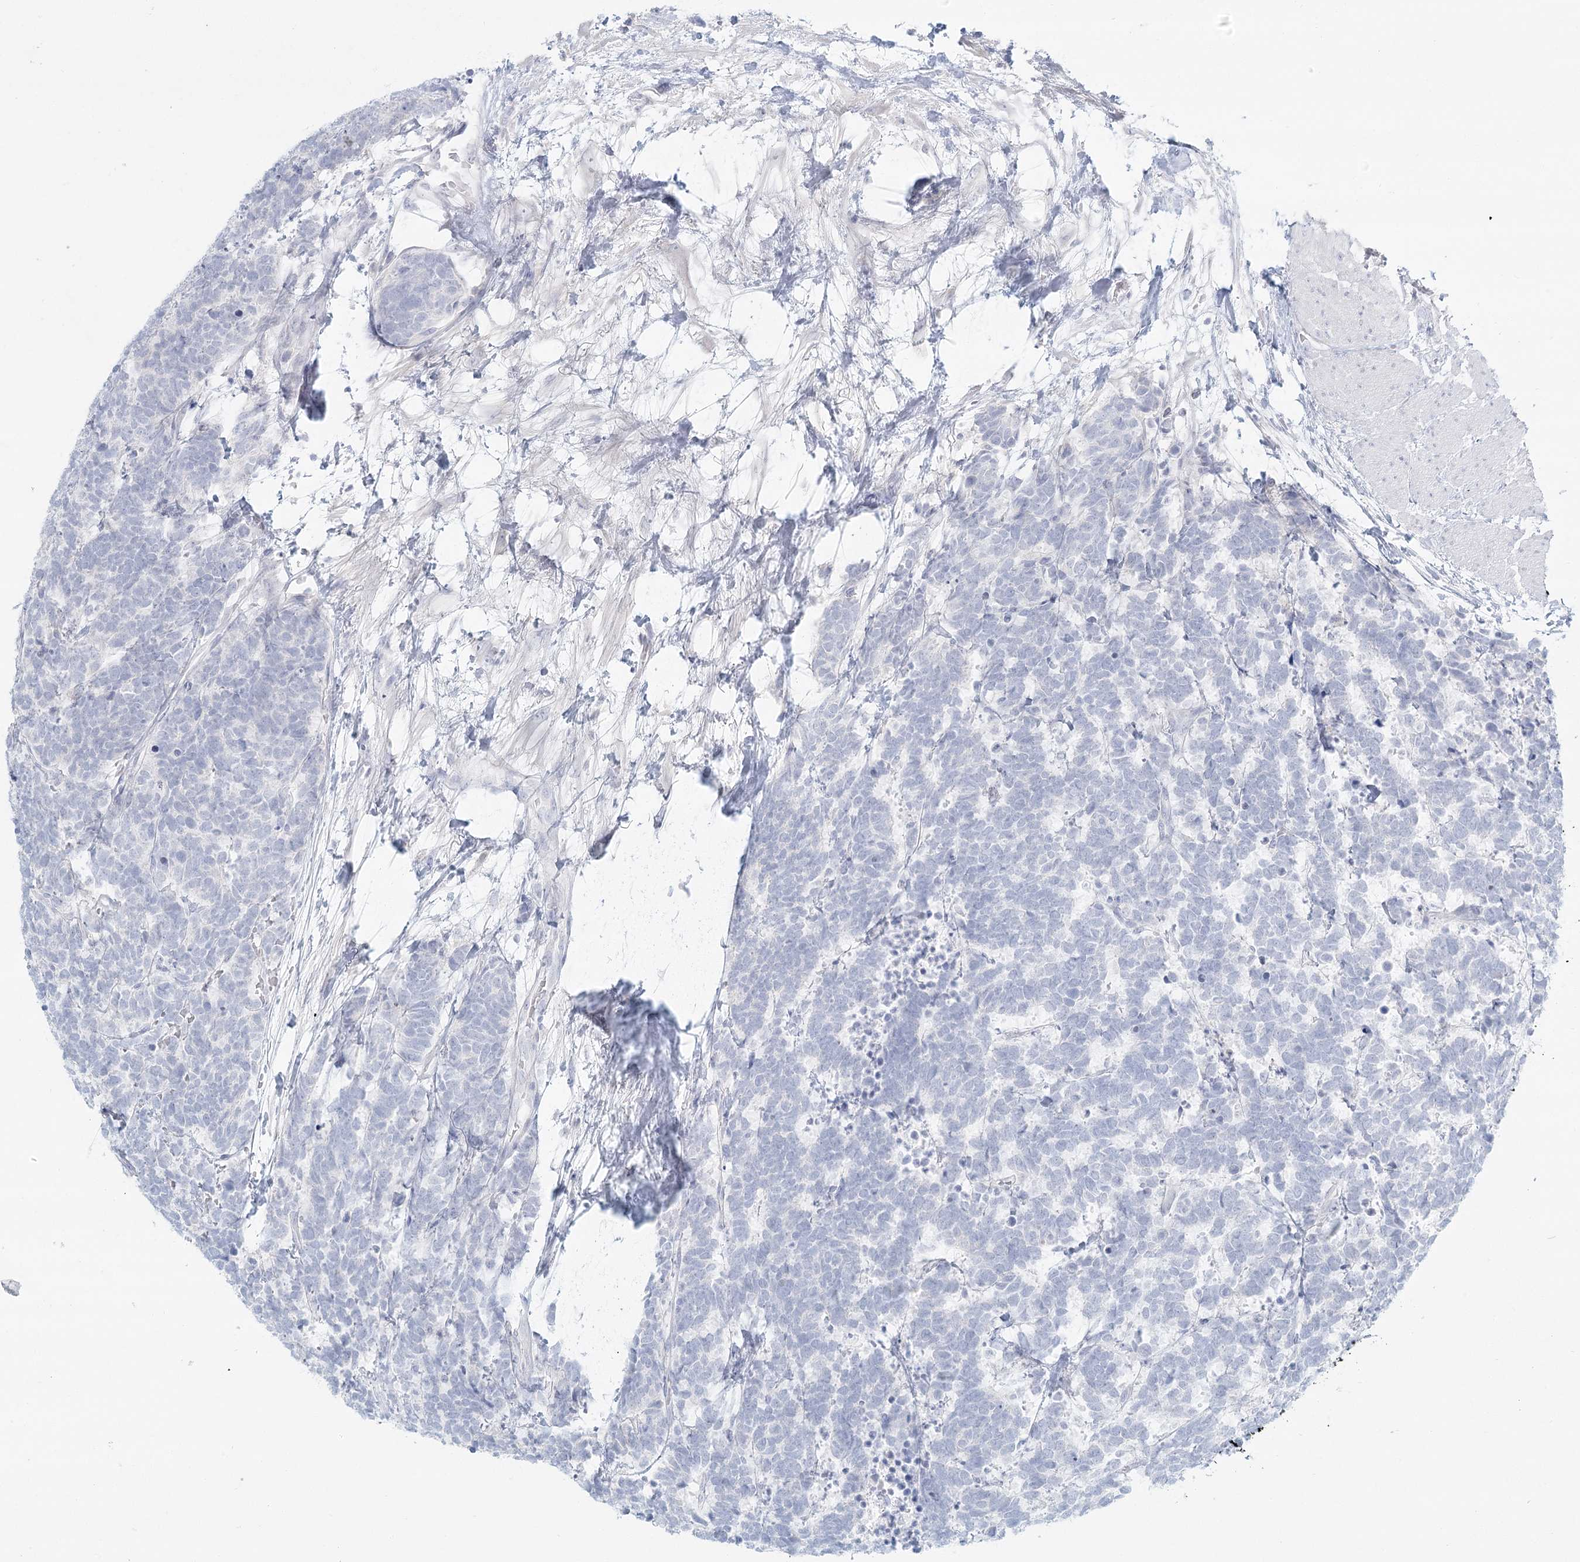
{"staining": {"intensity": "negative", "quantity": "none", "location": "none"}, "tissue": "carcinoid", "cell_type": "Tumor cells", "image_type": "cancer", "snomed": [{"axis": "morphology", "description": "Carcinoma, NOS"}, {"axis": "morphology", "description": "Carcinoid, malignant, NOS"}, {"axis": "topography", "description": "Urinary bladder"}], "caption": "A high-resolution photomicrograph shows immunohistochemistry staining of carcinoid, which reveals no significant expression in tumor cells.", "gene": "DMGDH", "patient": {"sex": "male", "age": 57}}